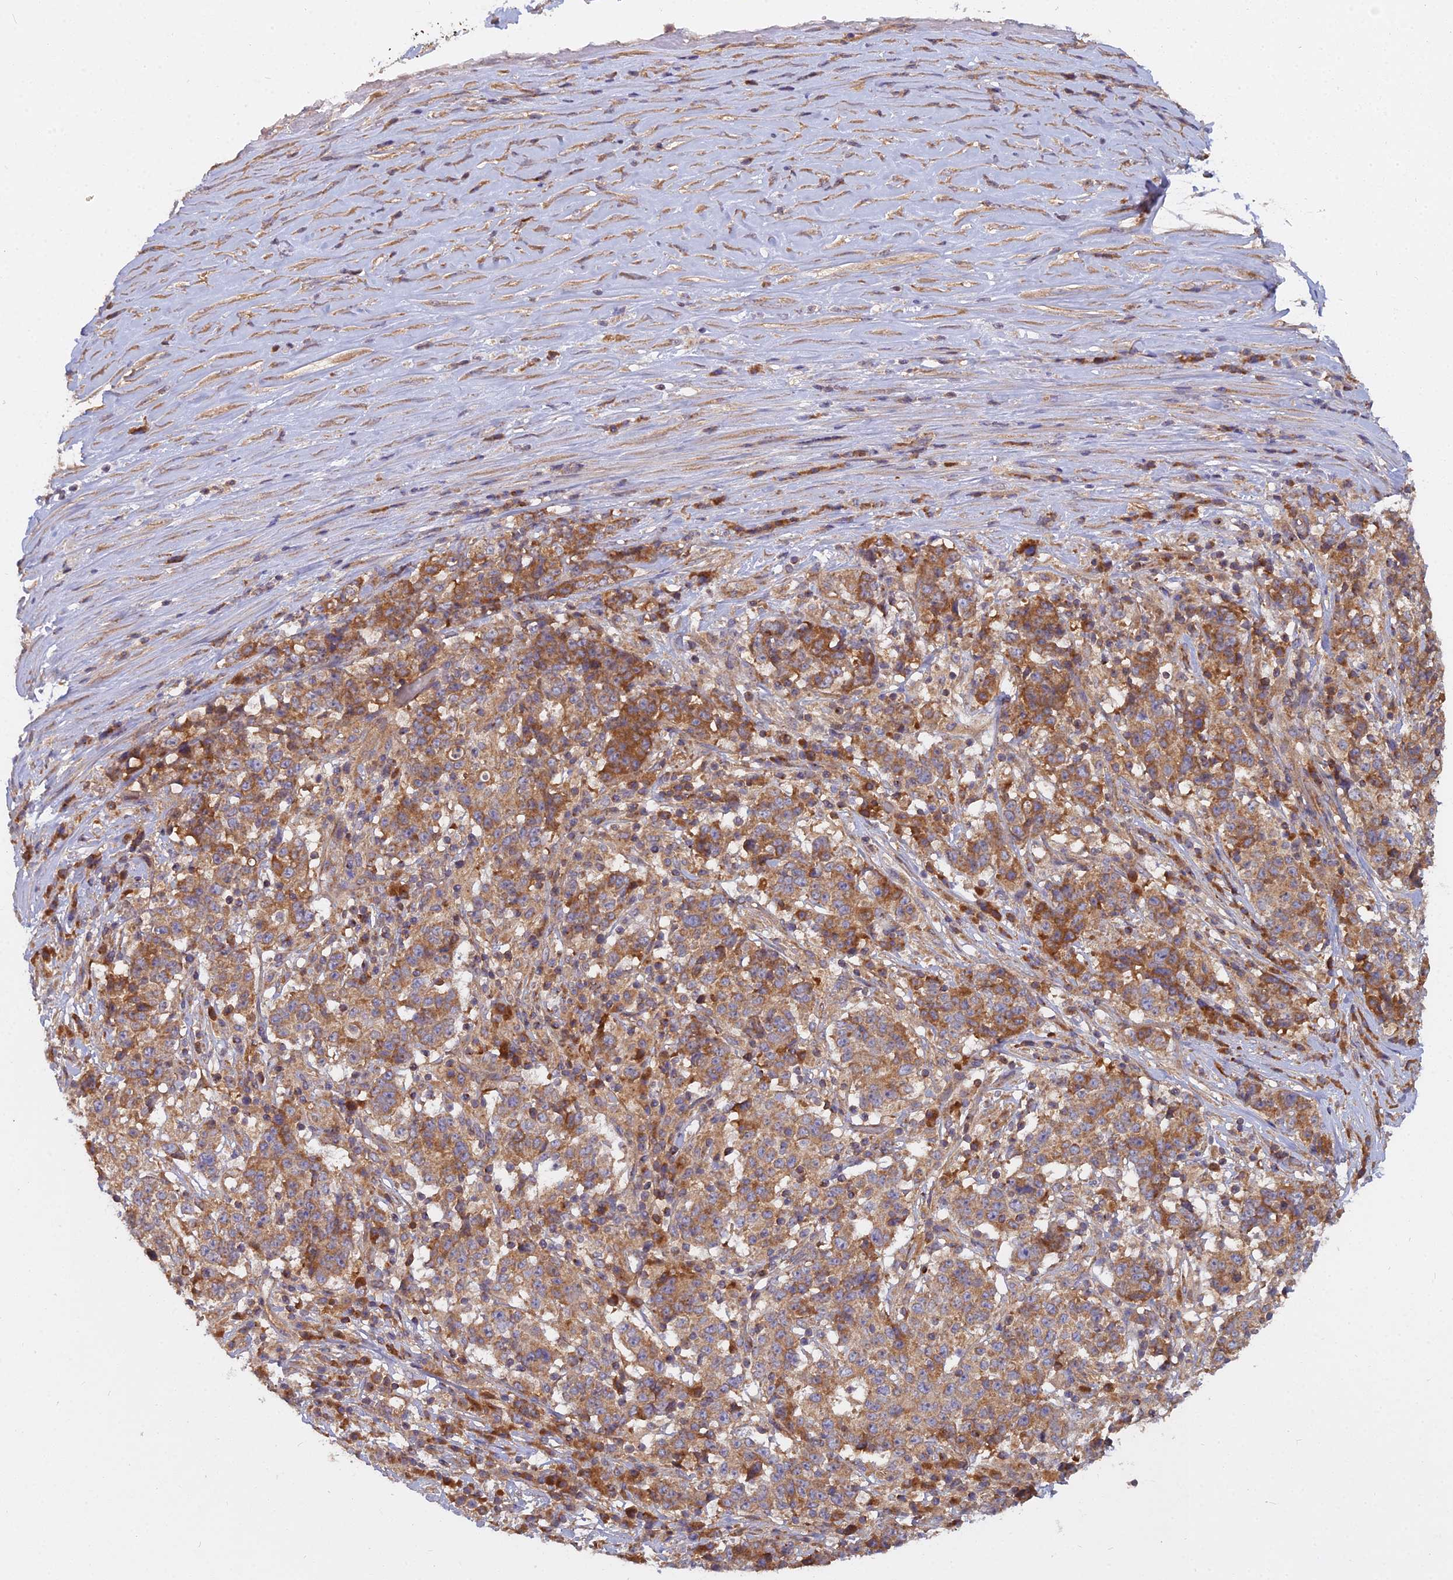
{"staining": {"intensity": "moderate", "quantity": ">75%", "location": "cytoplasmic/membranous"}, "tissue": "stomach cancer", "cell_type": "Tumor cells", "image_type": "cancer", "snomed": [{"axis": "morphology", "description": "Adenocarcinoma, NOS"}, {"axis": "topography", "description": "Stomach"}], "caption": "A histopathology image showing moderate cytoplasmic/membranous positivity in approximately >75% of tumor cells in stomach adenocarcinoma, as visualized by brown immunohistochemical staining.", "gene": "CCDC167", "patient": {"sex": "male", "age": 59}}